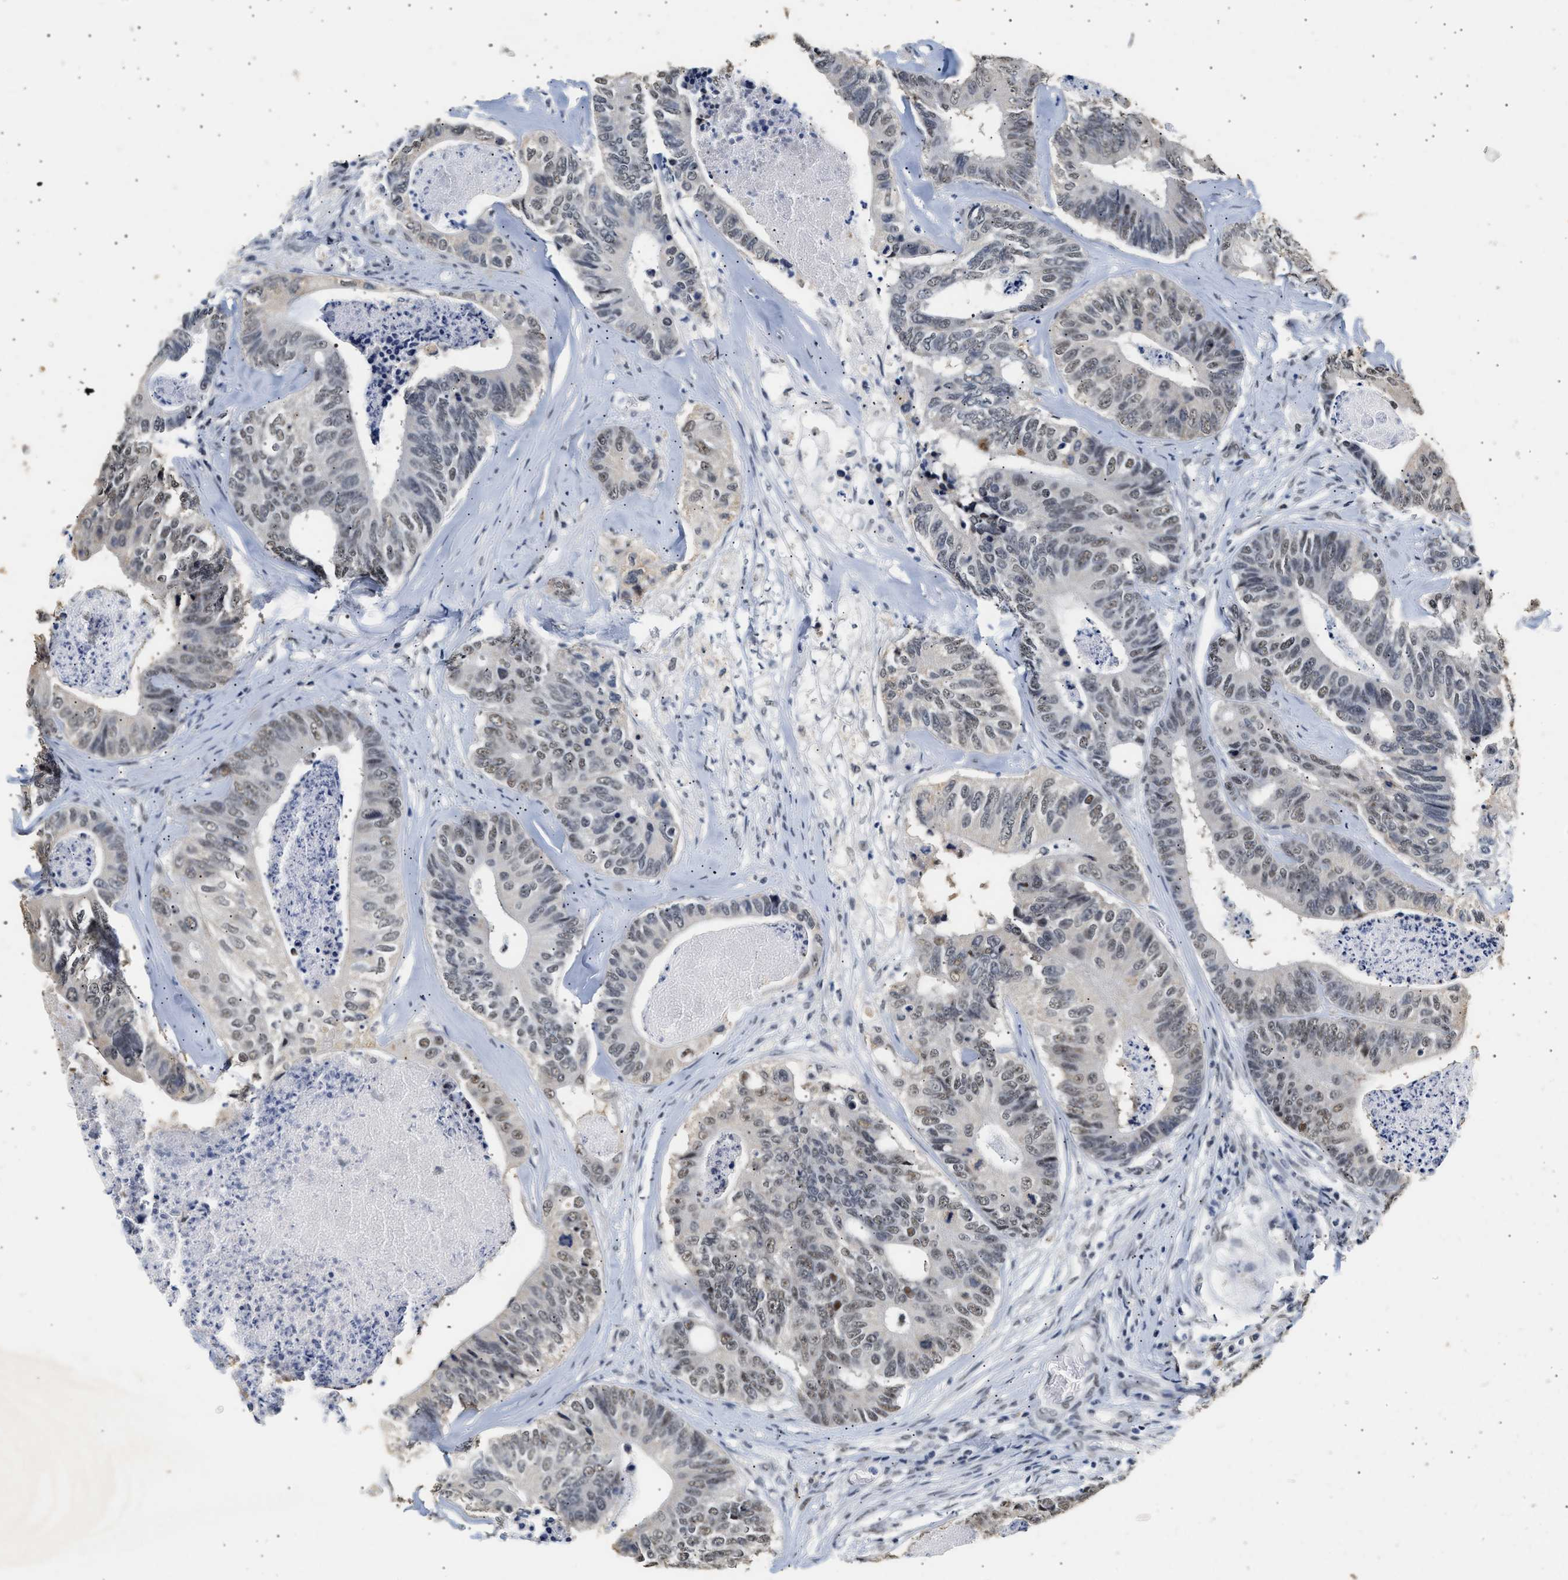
{"staining": {"intensity": "weak", "quantity": "<25%", "location": "nuclear"}, "tissue": "colorectal cancer", "cell_type": "Tumor cells", "image_type": "cancer", "snomed": [{"axis": "morphology", "description": "Adenocarcinoma, NOS"}, {"axis": "topography", "description": "Colon"}], "caption": "IHC image of colorectal cancer (adenocarcinoma) stained for a protein (brown), which exhibits no positivity in tumor cells.", "gene": "THOC1", "patient": {"sex": "female", "age": 67}}